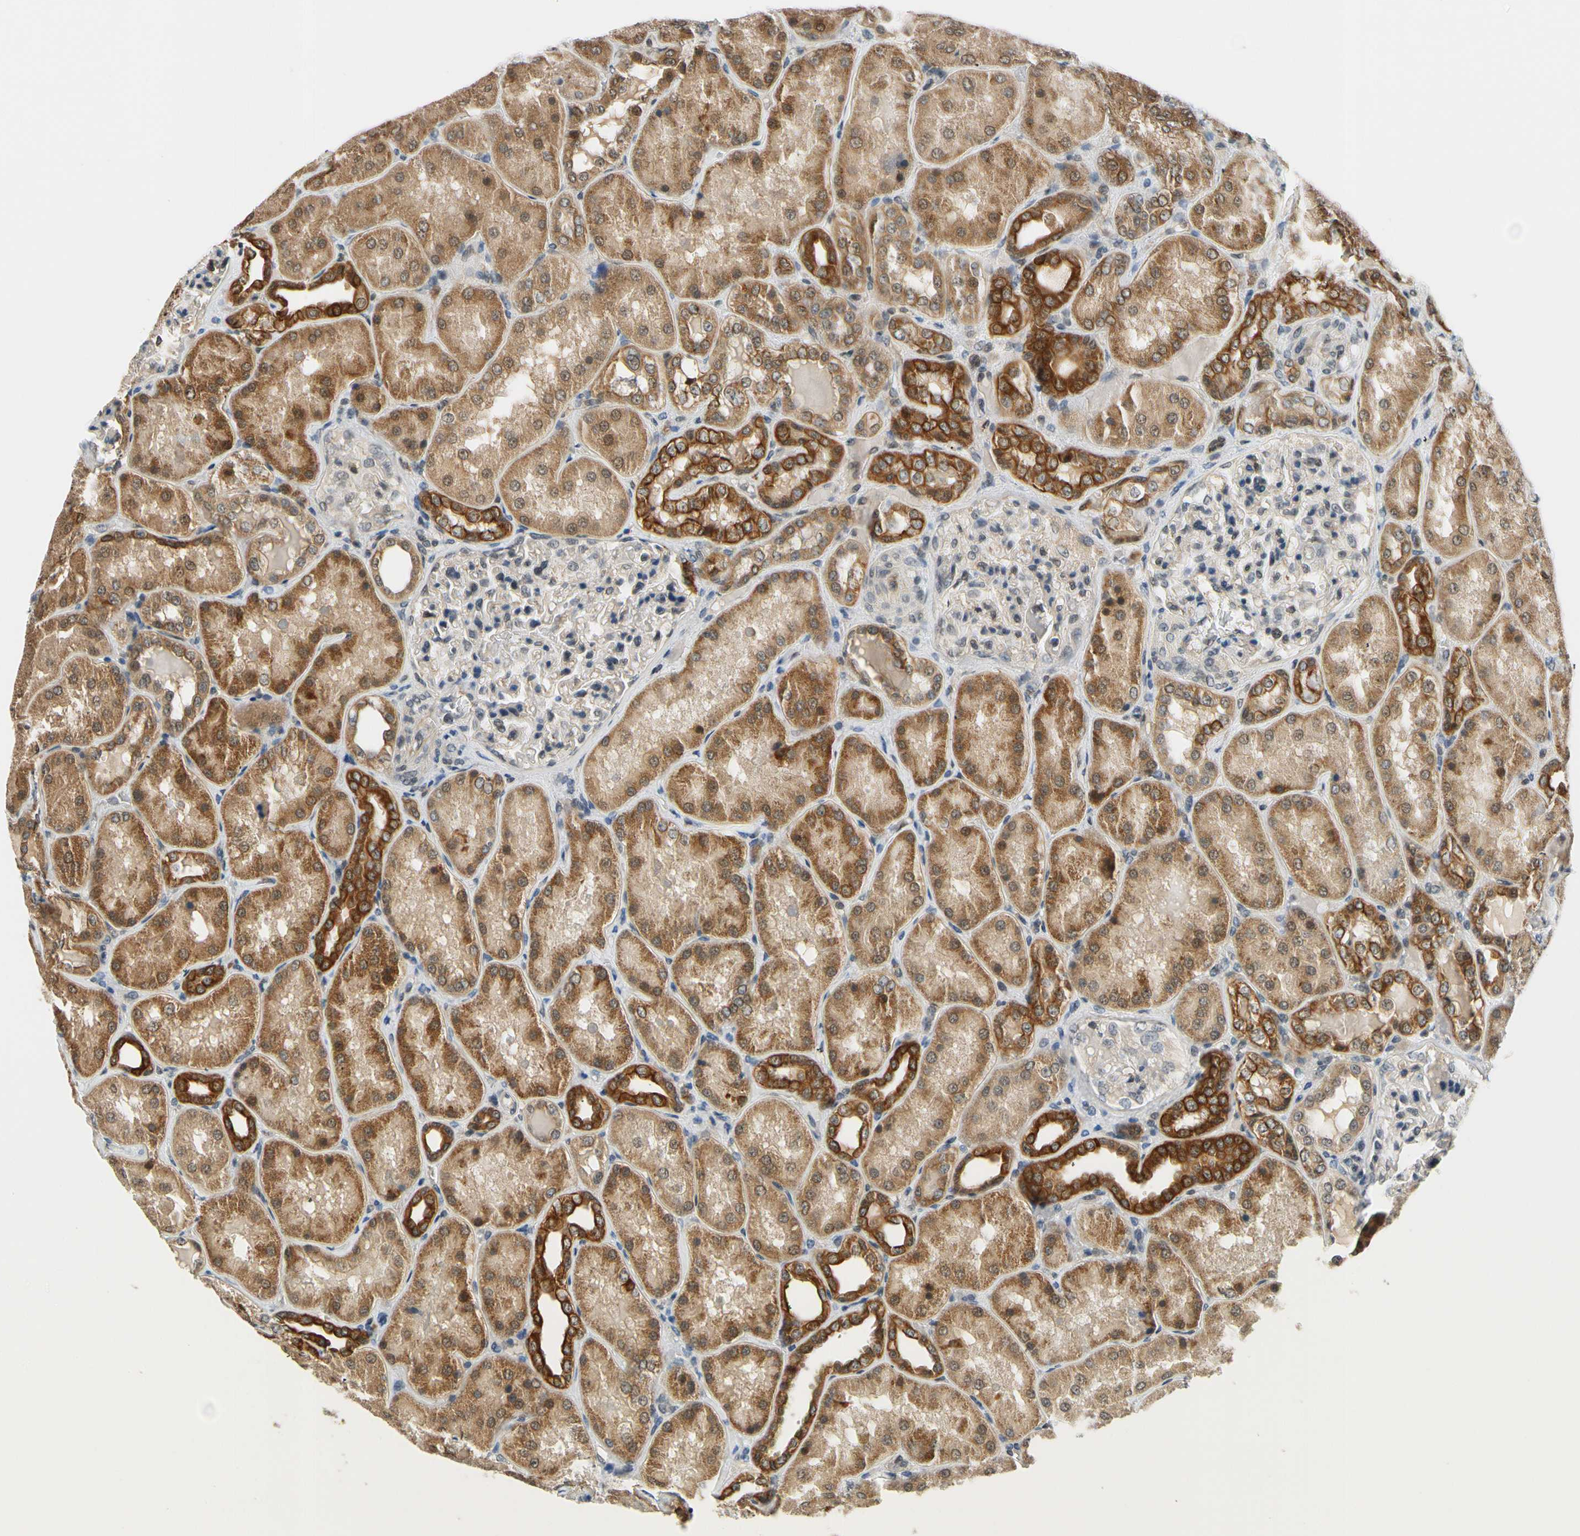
{"staining": {"intensity": "negative", "quantity": "none", "location": "none"}, "tissue": "kidney", "cell_type": "Cells in glomeruli", "image_type": "normal", "snomed": [{"axis": "morphology", "description": "Normal tissue, NOS"}, {"axis": "topography", "description": "Kidney"}], "caption": "An image of kidney stained for a protein exhibits no brown staining in cells in glomeruli. The staining was performed using DAB (3,3'-diaminobenzidine) to visualize the protein expression in brown, while the nuclei were stained in blue with hematoxylin (Magnification: 20x).", "gene": "TAF12", "patient": {"sex": "female", "age": 56}}